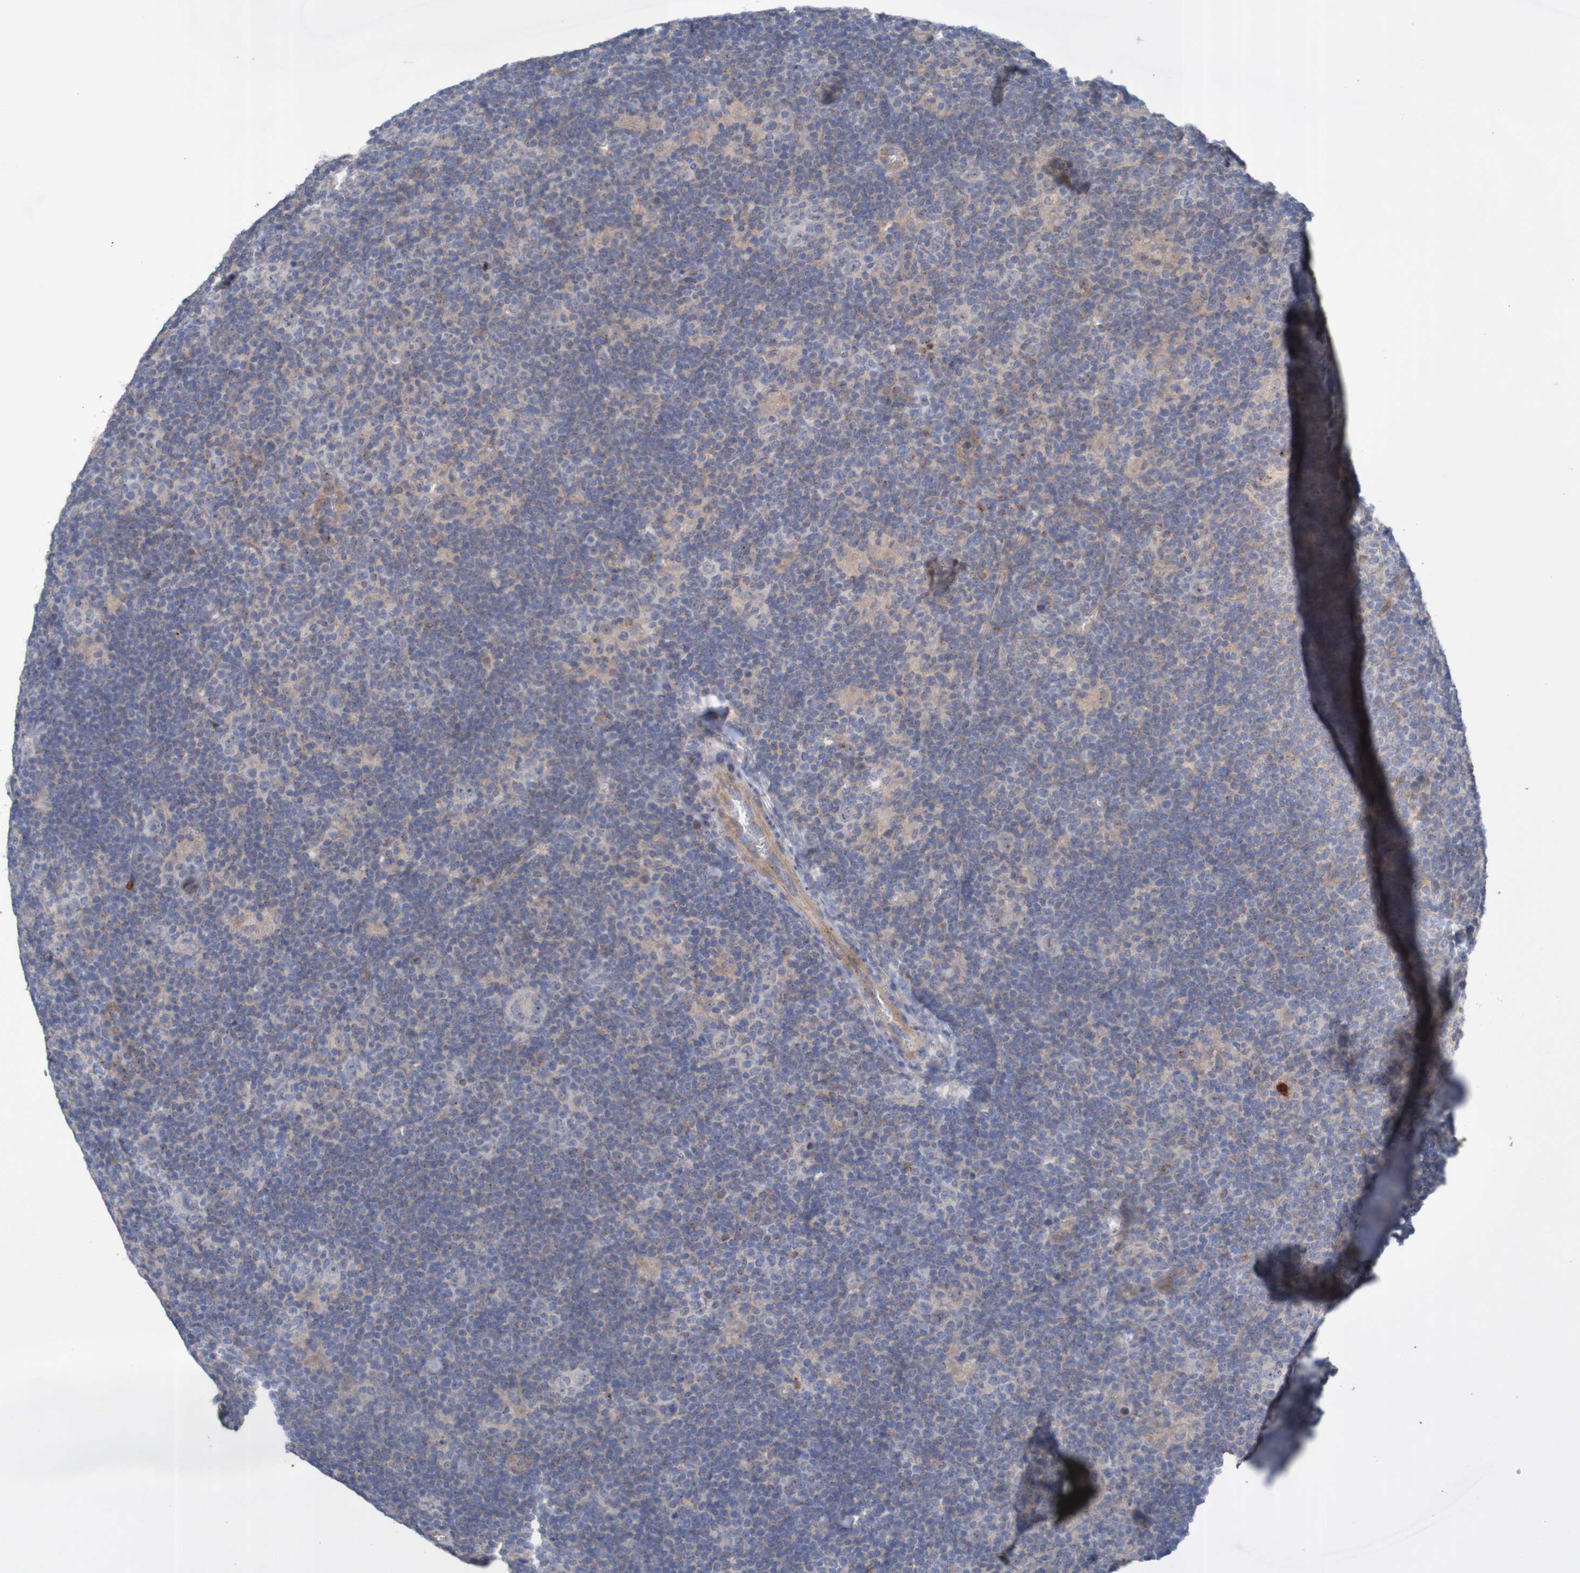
{"staining": {"intensity": "negative", "quantity": "none", "location": "none"}, "tissue": "lymphoma", "cell_type": "Tumor cells", "image_type": "cancer", "snomed": [{"axis": "morphology", "description": "Hodgkin's disease, NOS"}, {"axis": "topography", "description": "Lymph node"}], "caption": "High magnification brightfield microscopy of lymphoma stained with DAB (3,3'-diaminobenzidine) (brown) and counterstained with hematoxylin (blue): tumor cells show no significant staining.", "gene": "ANGPT4", "patient": {"sex": "female", "age": 57}}